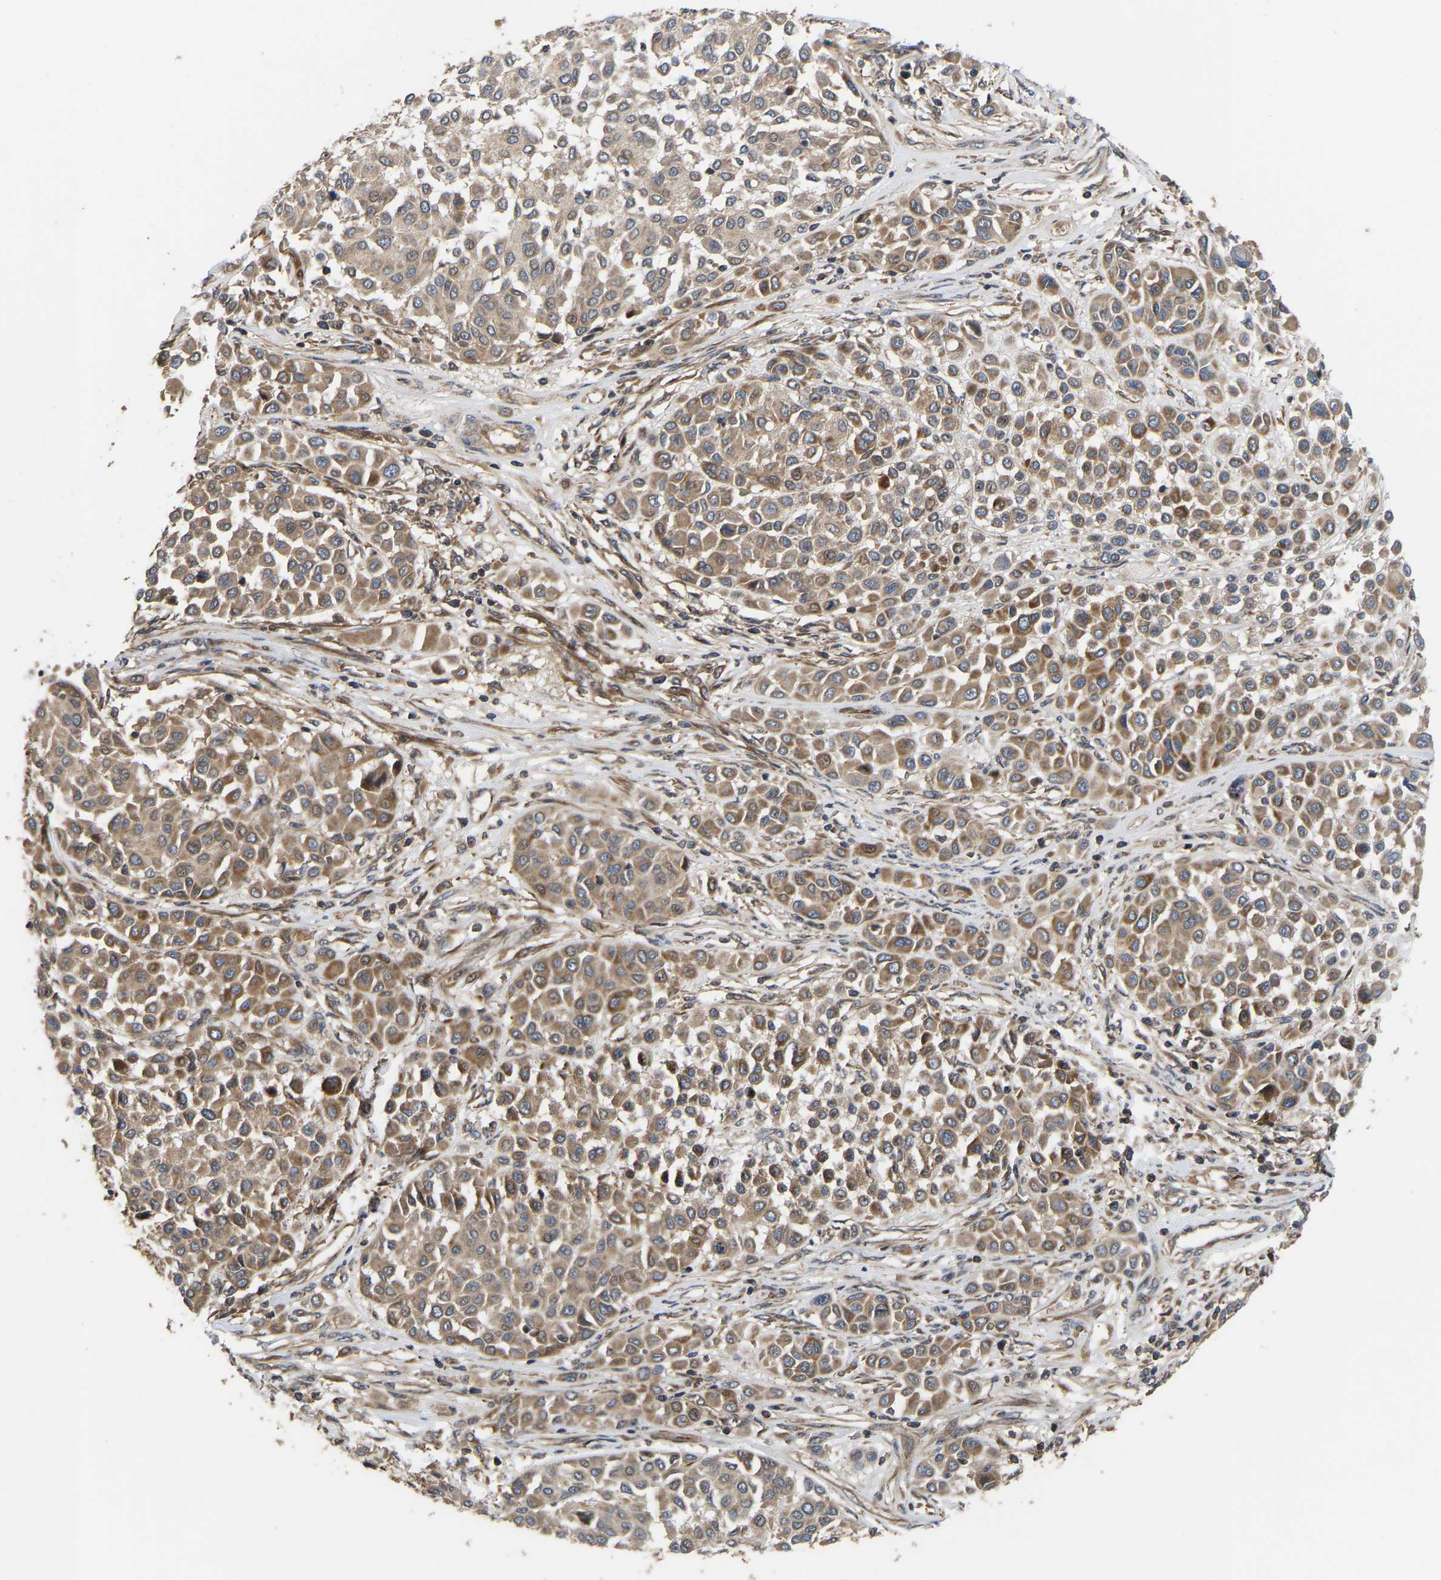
{"staining": {"intensity": "moderate", "quantity": ">75%", "location": "cytoplasmic/membranous"}, "tissue": "melanoma", "cell_type": "Tumor cells", "image_type": "cancer", "snomed": [{"axis": "morphology", "description": "Malignant melanoma, Metastatic site"}, {"axis": "topography", "description": "Soft tissue"}], "caption": "Malignant melanoma (metastatic site) stained with a protein marker displays moderate staining in tumor cells.", "gene": "STAU1", "patient": {"sex": "male", "age": 41}}